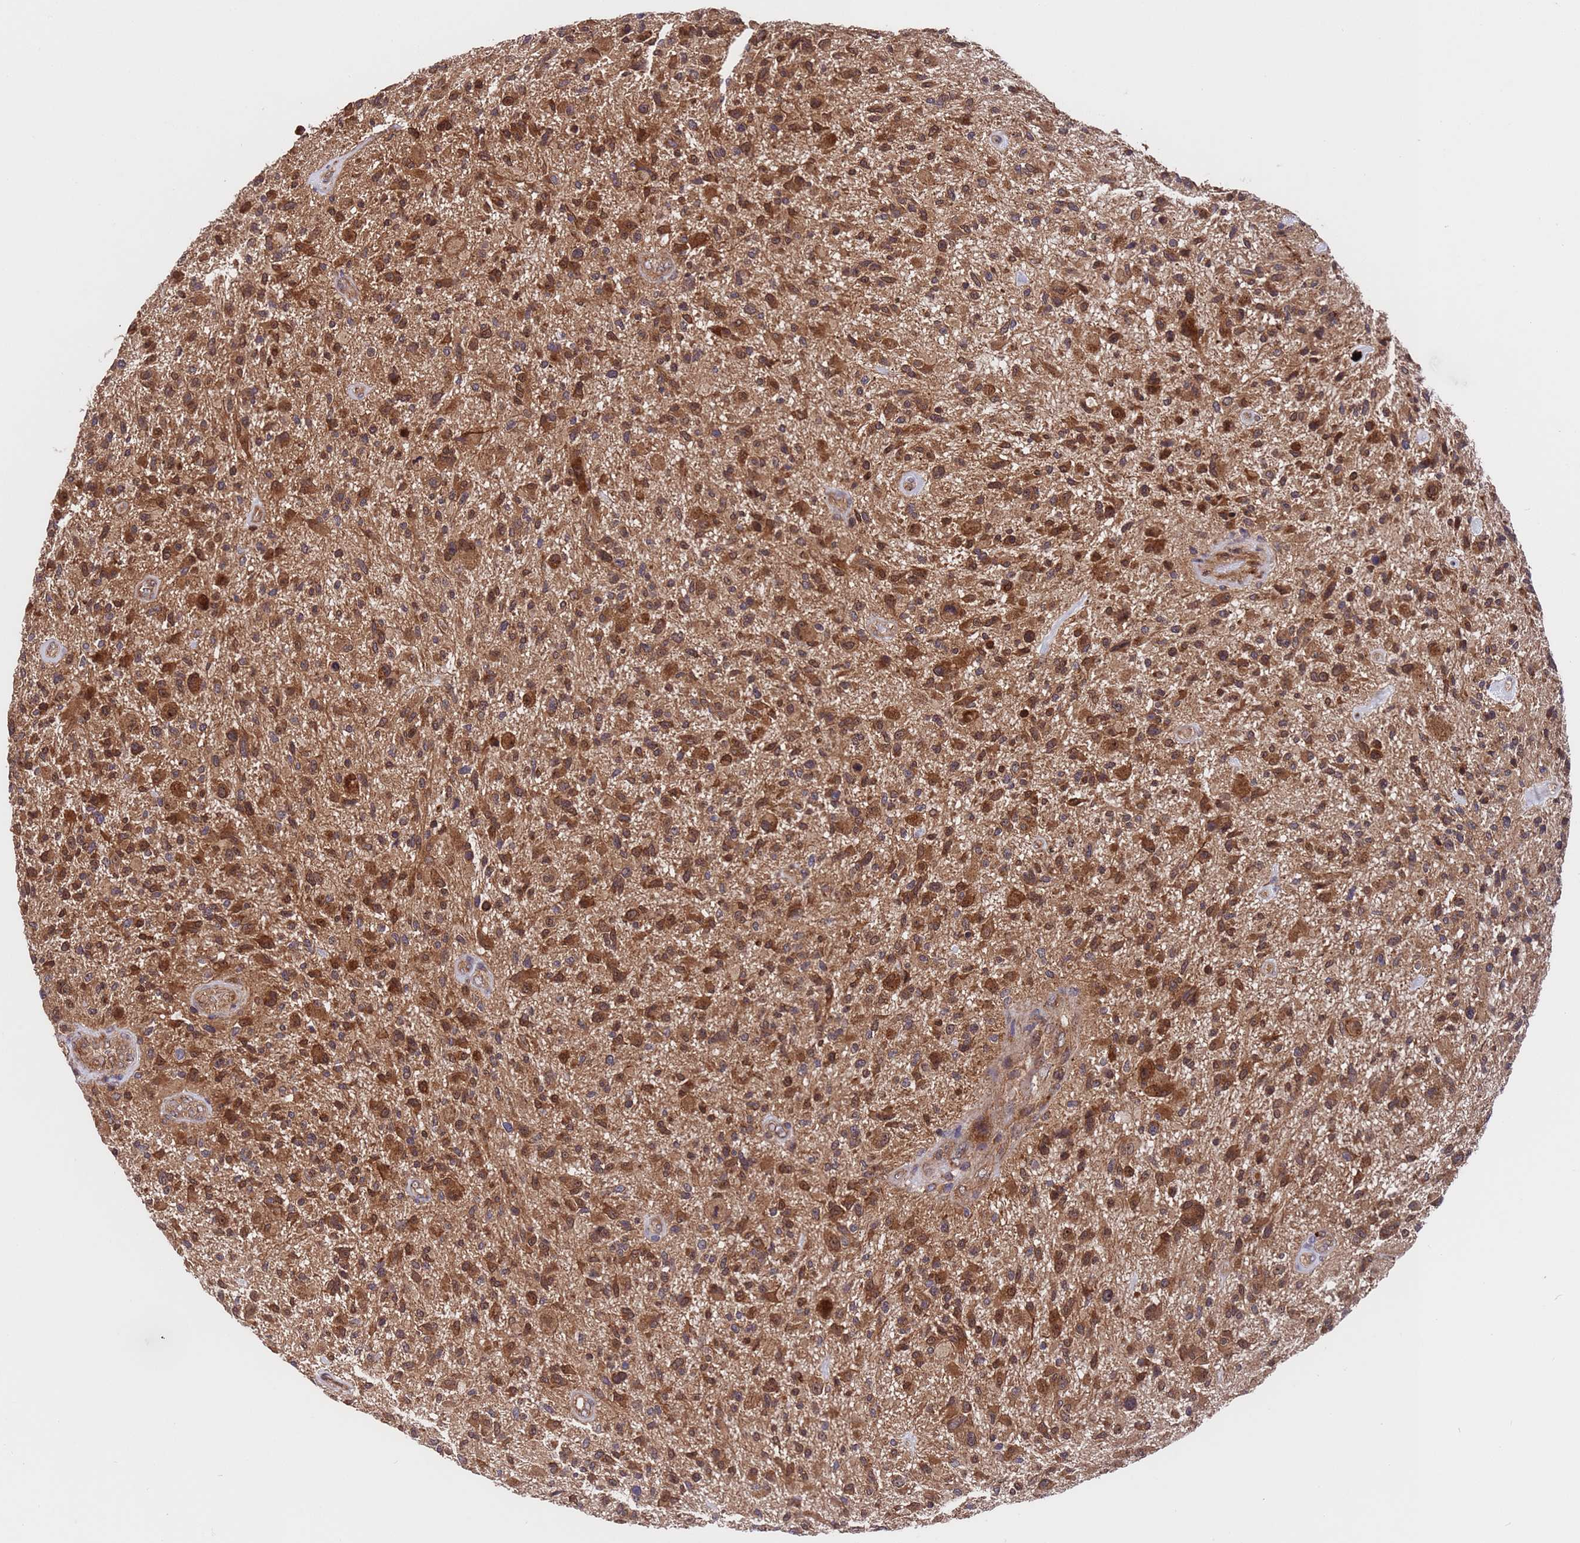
{"staining": {"intensity": "strong", "quantity": ">75%", "location": "cytoplasmic/membranous"}, "tissue": "glioma", "cell_type": "Tumor cells", "image_type": "cancer", "snomed": [{"axis": "morphology", "description": "Glioma, malignant, High grade"}, {"axis": "topography", "description": "Brain"}], "caption": "Glioma was stained to show a protein in brown. There is high levels of strong cytoplasmic/membranous expression in about >75% of tumor cells.", "gene": "TSR3", "patient": {"sex": "male", "age": 47}}